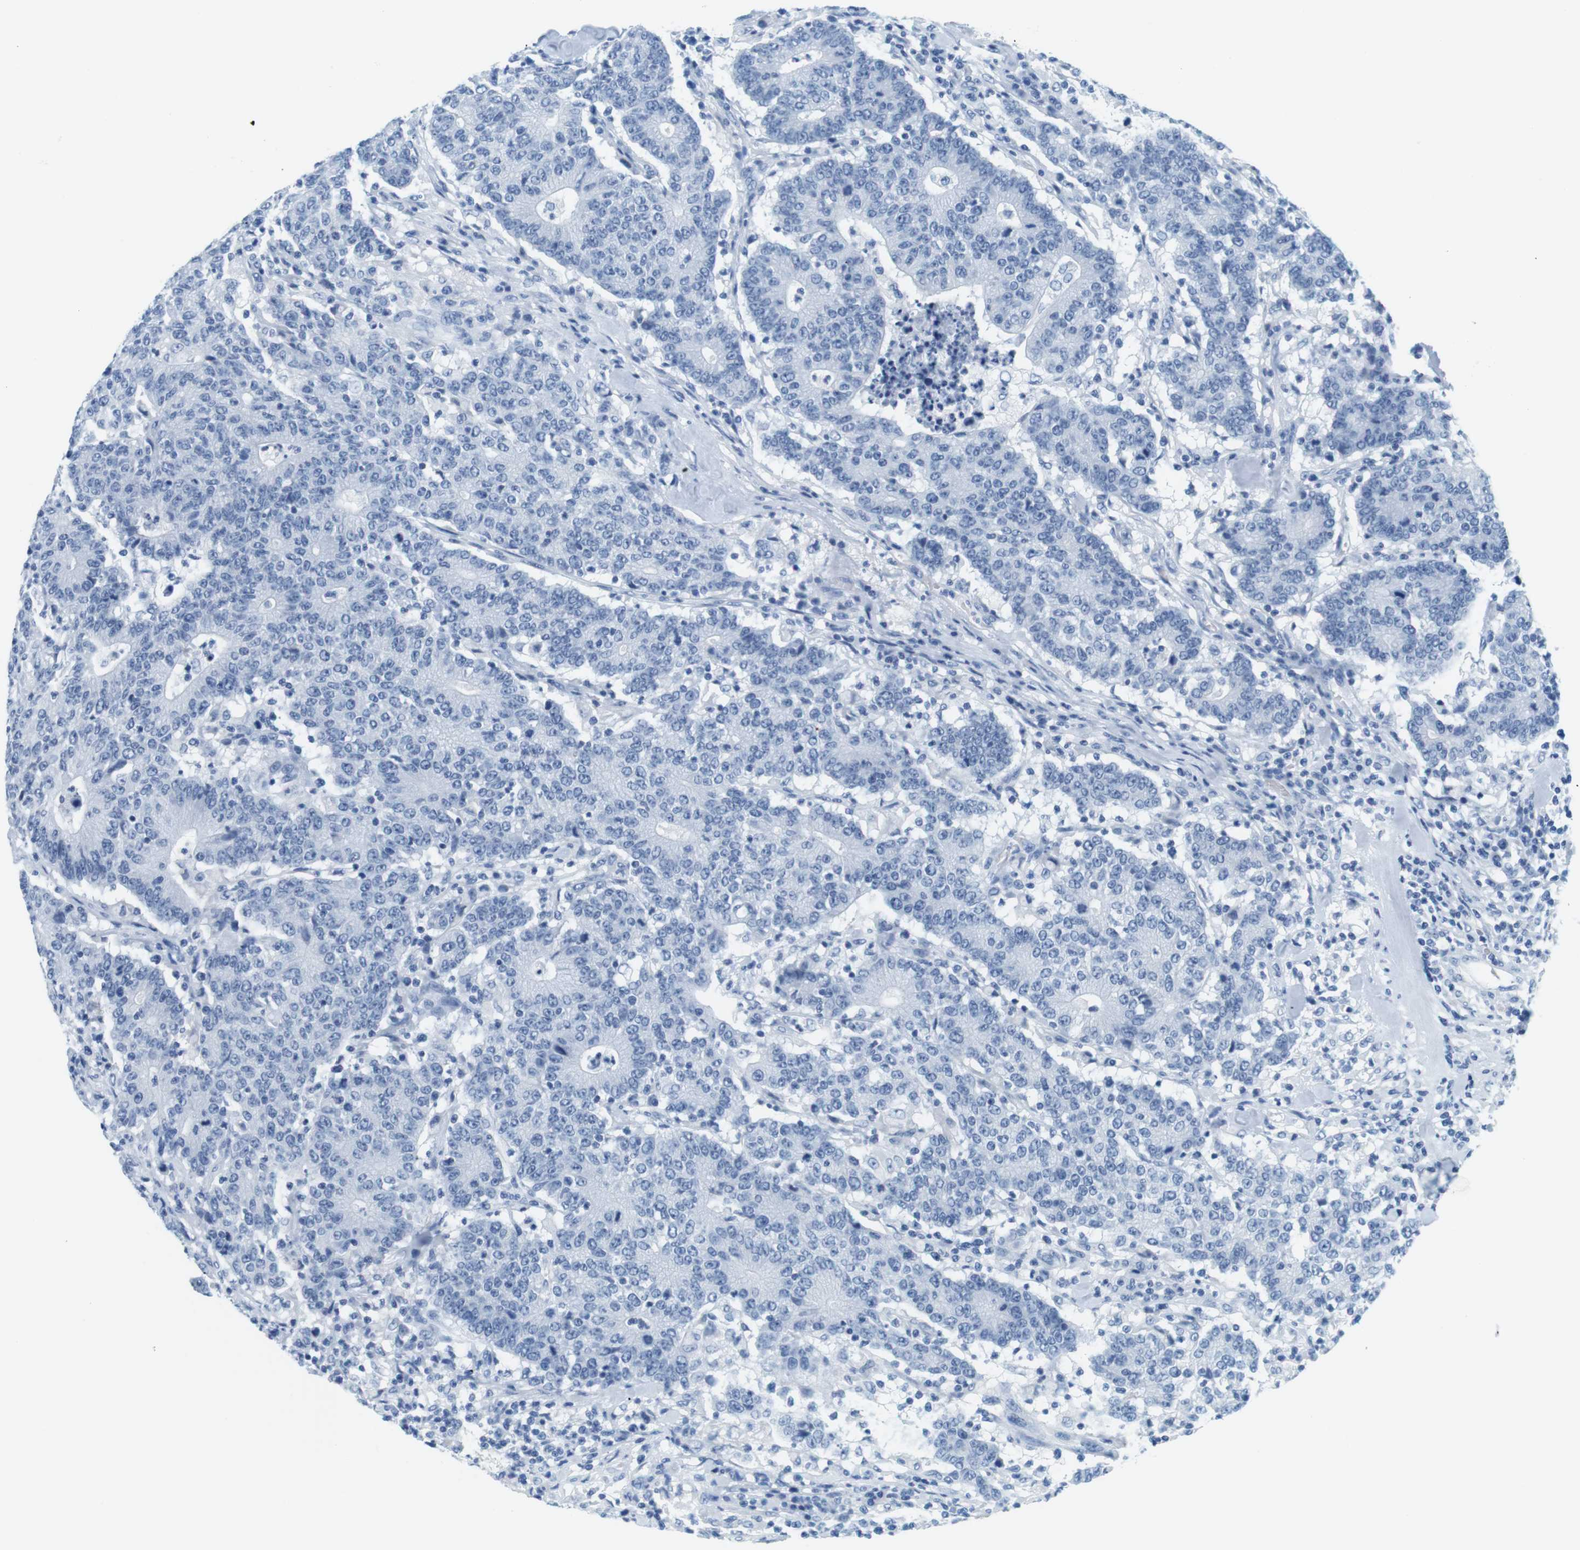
{"staining": {"intensity": "negative", "quantity": "none", "location": "none"}, "tissue": "colorectal cancer", "cell_type": "Tumor cells", "image_type": "cancer", "snomed": [{"axis": "morphology", "description": "Normal tissue, NOS"}, {"axis": "morphology", "description": "Adenocarcinoma, NOS"}, {"axis": "topography", "description": "Colon"}], "caption": "A photomicrograph of human colorectal adenocarcinoma is negative for staining in tumor cells.", "gene": "CYP2C9", "patient": {"sex": "female", "age": 75}}